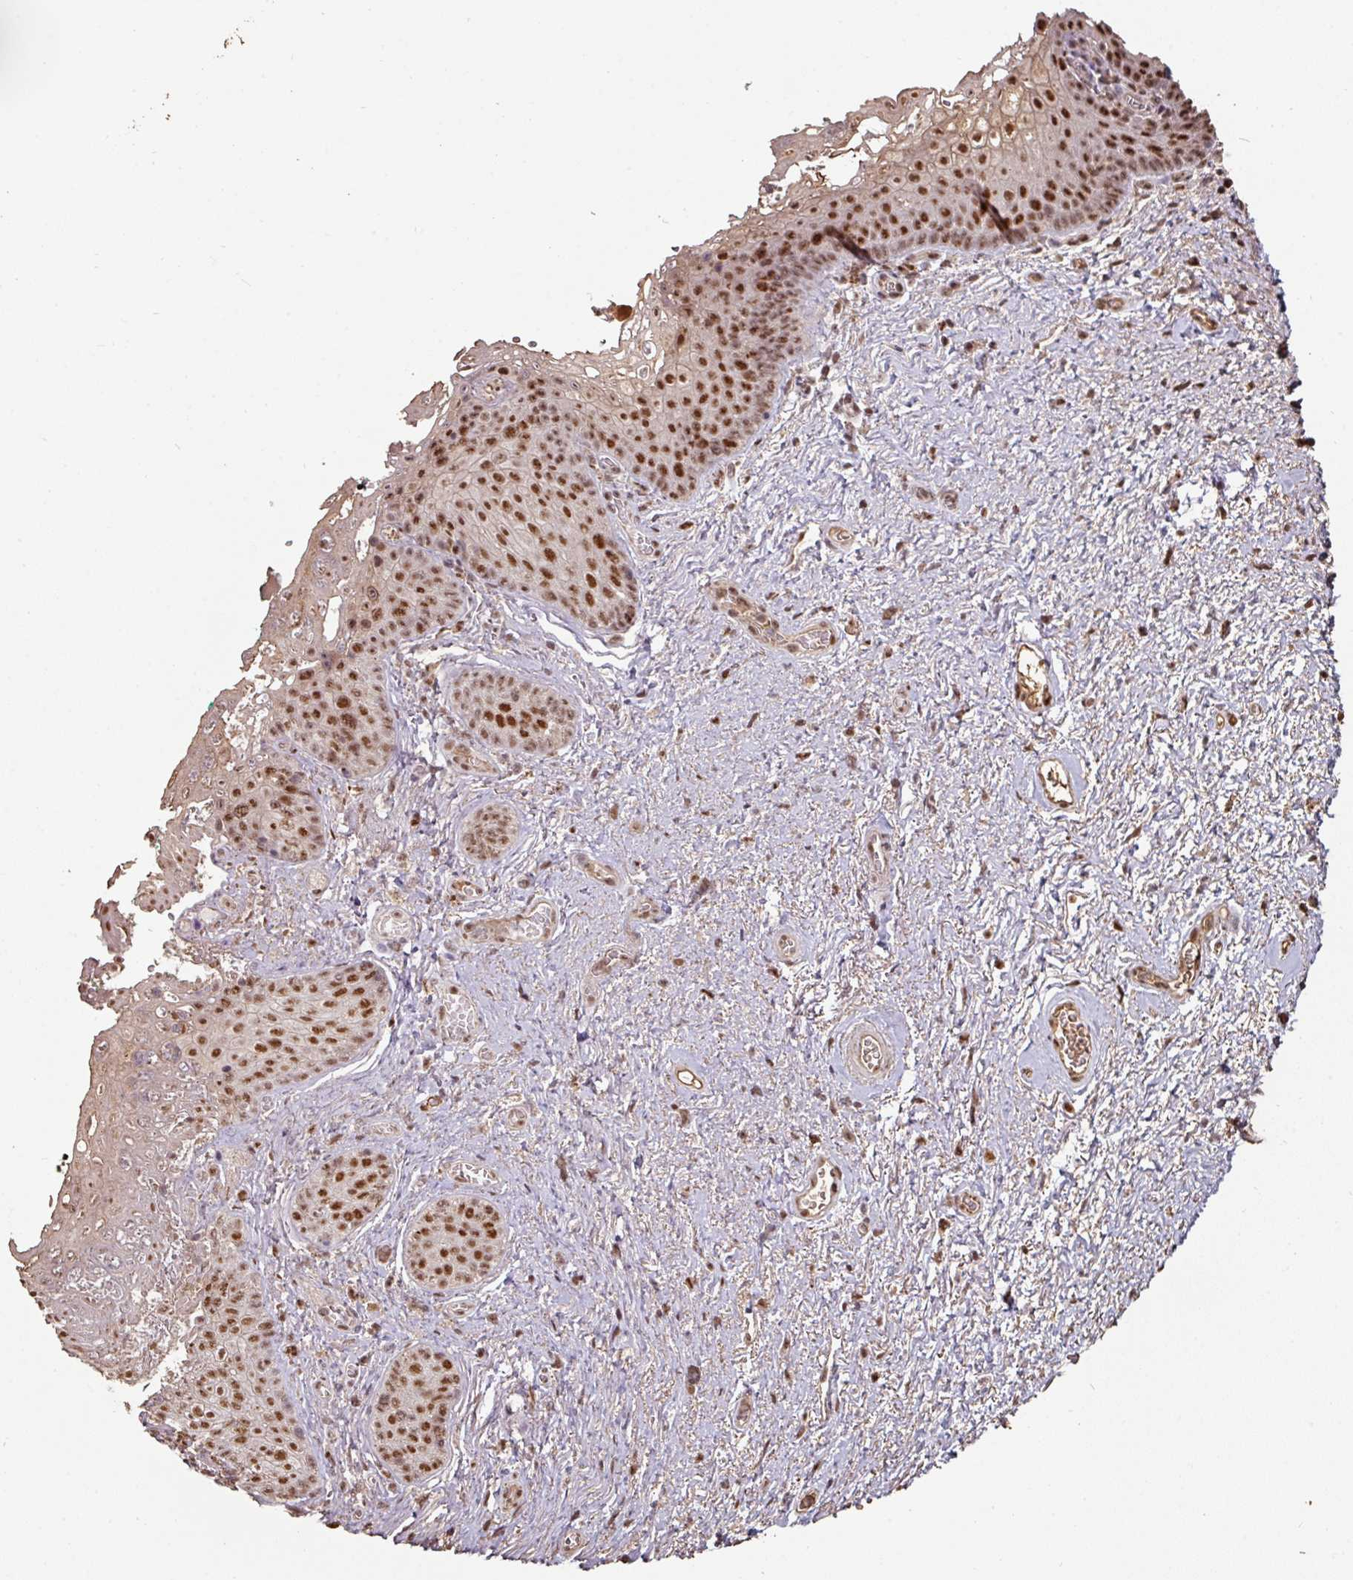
{"staining": {"intensity": "moderate", "quantity": ">75%", "location": "cytoplasmic/membranous,nuclear"}, "tissue": "vagina", "cell_type": "Squamous epithelial cells", "image_type": "normal", "snomed": [{"axis": "morphology", "description": "Normal tissue, NOS"}, {"axis": "topography", "description": "Vulva"}, {"axis": "topography", "description": "Vagina"}, {"axis": "topography", "description": "Peripheral nerve tissue"}], "caption": "A micrograph of vagina stained for a protein exhibits moderate cytoplasmic/membranous,nuclear brown staining in squamous epithelial cells. The staining is performed using DAB (3,3'-diaminobenzidine) brown chromogen to label protein expression. The nuclei are counter-stained blue using hematoxylin.", "gene": "POLD1", "patient": {"sex": "female", "age": 66}}